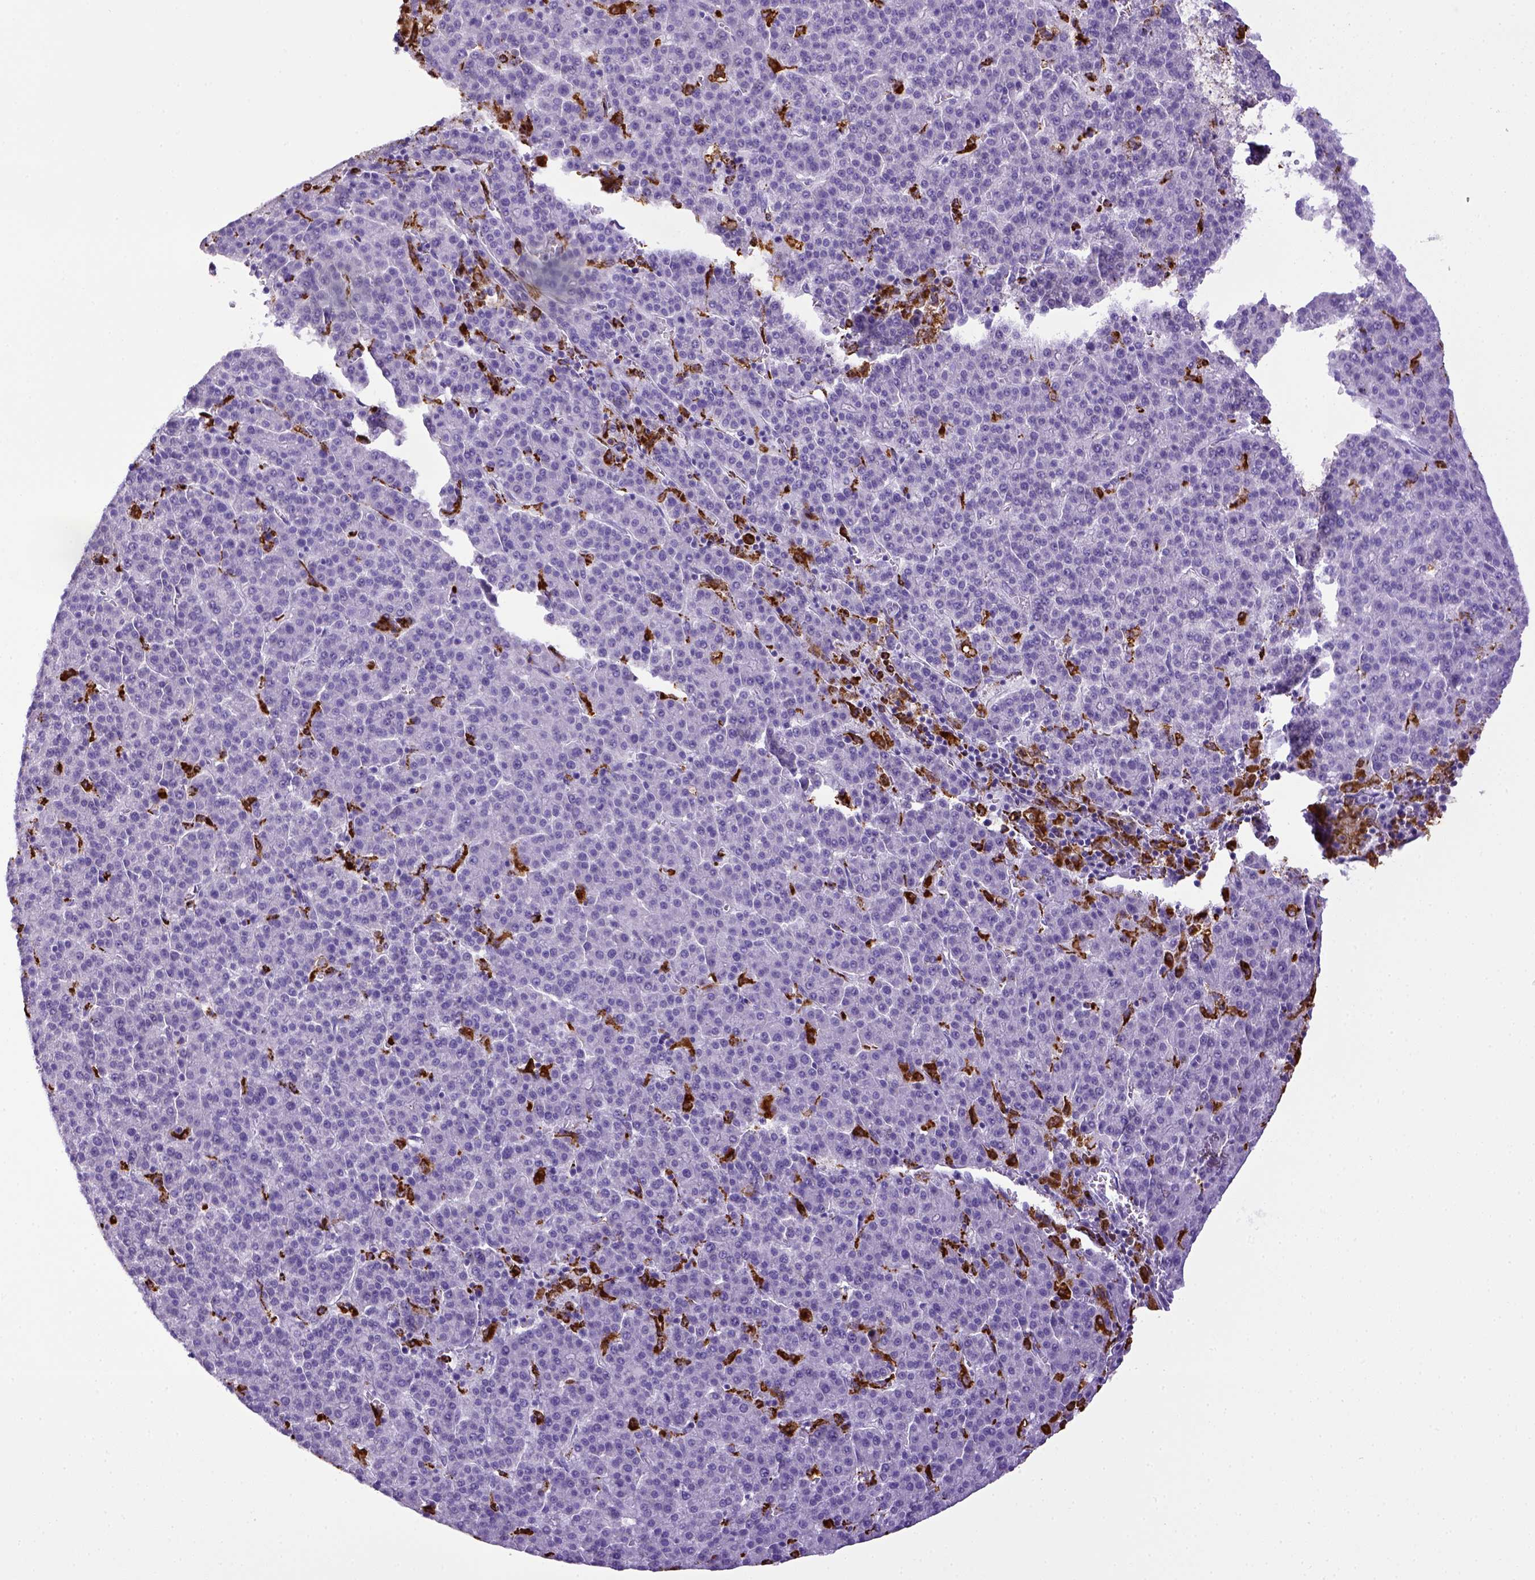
{"staining": {"intensity": "negative", "quantity": "none", "location": "none"}, "tissue": "liver cancer", "cell_type": "Tumor cells", "image_type": "cancer", "snomed": [{"axis": "morphology", "description": "Carcinoma, Hepatocellular, NOS"}, {"axis": "topography", "description": "Liver"}], "caption": "Immunohistochemical staining of human liver hepatocellular carcinoma displays no significant expression in tumor cells.", "gene": "CD68", "patient": {"sex": "female", "age": 58}}